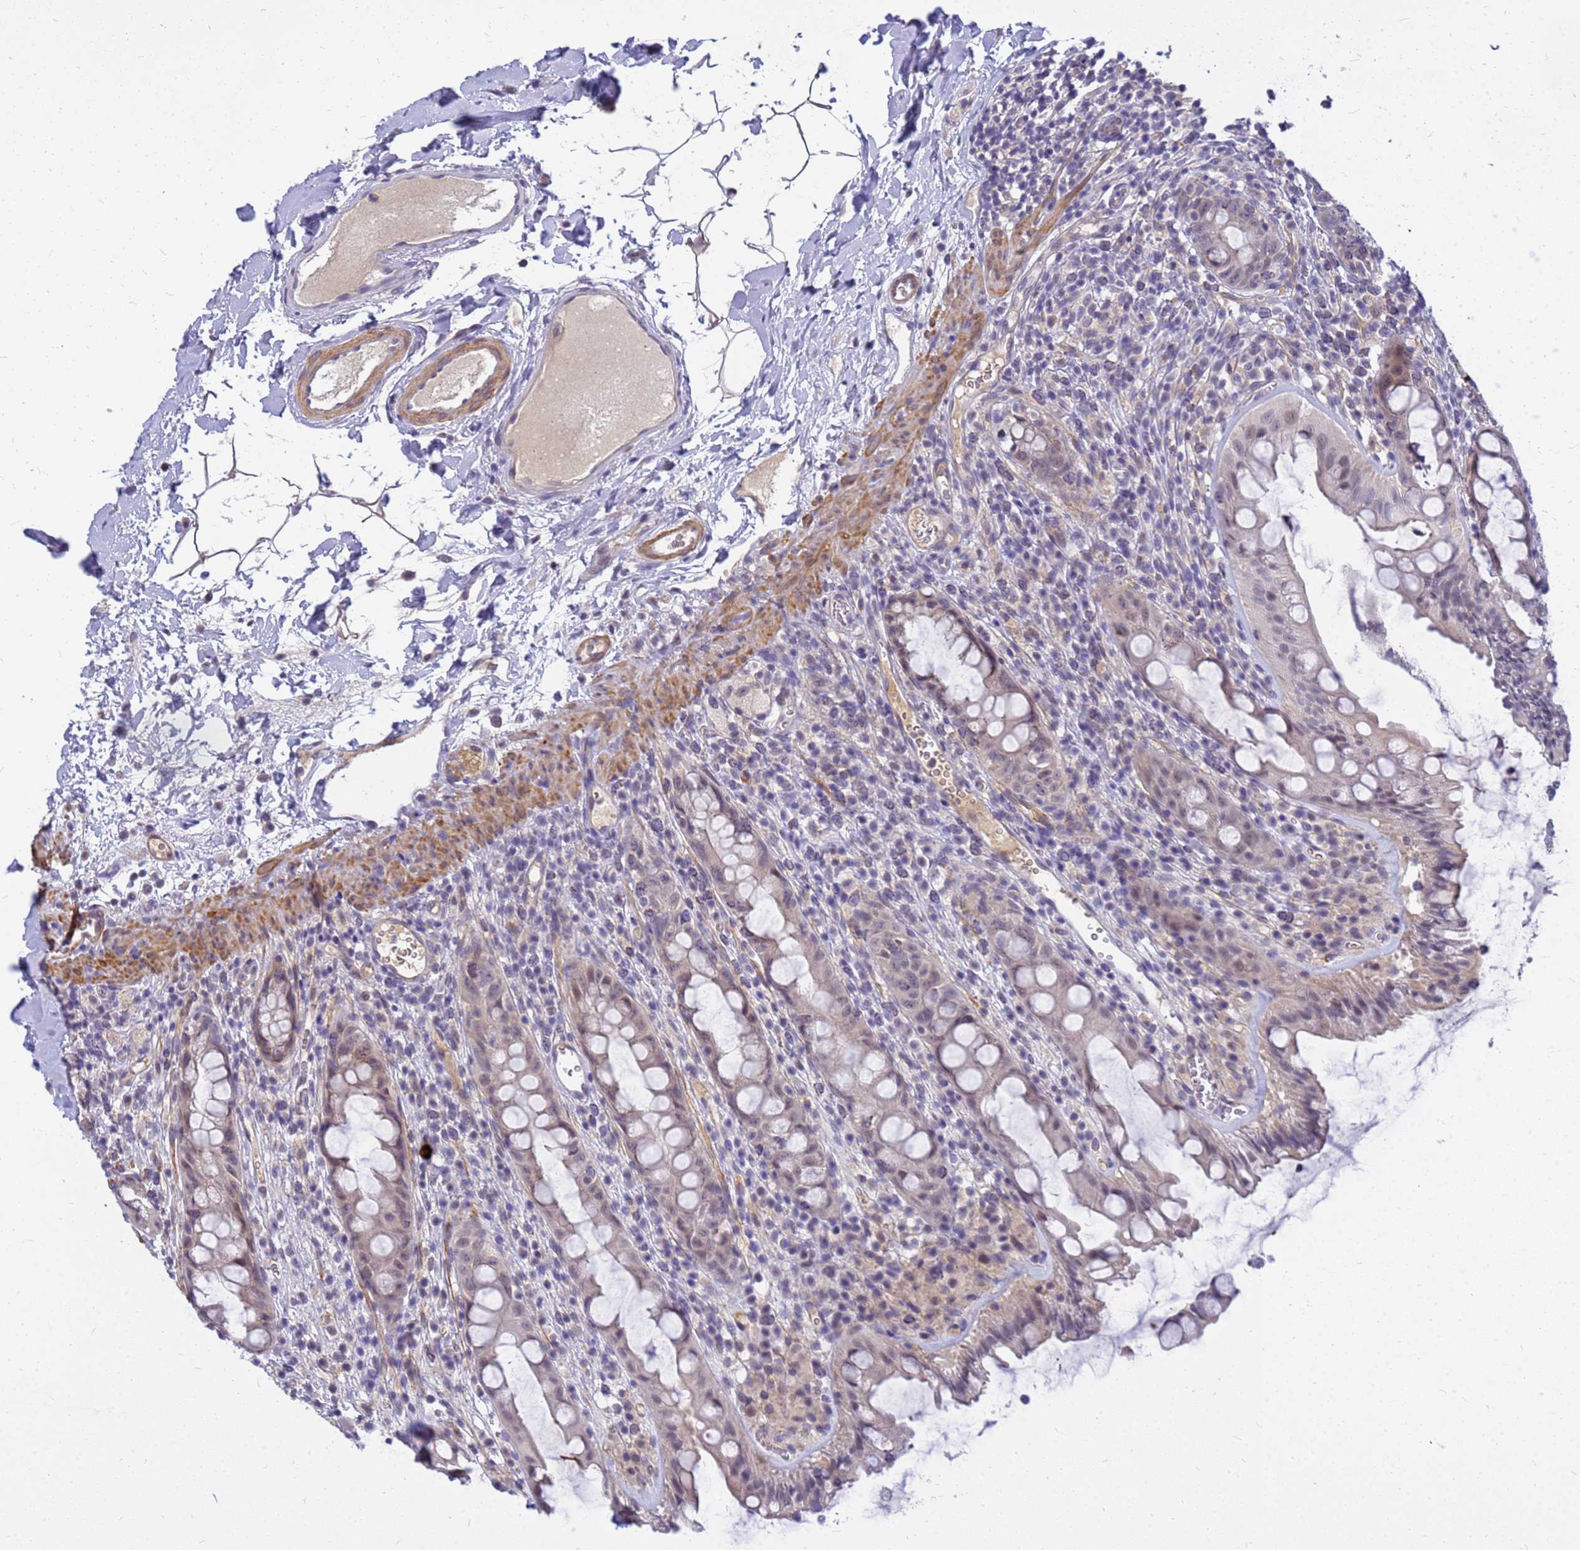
{"staining": {"intensity": "weak", "quantity": "<25%", "location": "nuclear"}, "tissue": "rectum", "cell_type": "Glandular cells", "image_type": "normal", "snomed": [{"axis": "morphology", "description": "Normal tissue, NOS"}, {"axis": "topography", "description": "Rectum"}], "caption": "Unremarkable rectum was stained to show a protein in brown. There is no significant staining in glandular cells. (DAB immunohistochemistry (IHC), high magnification).", "gene": "SRGAP3", "patient": {"sex": "female", "age": 57}}